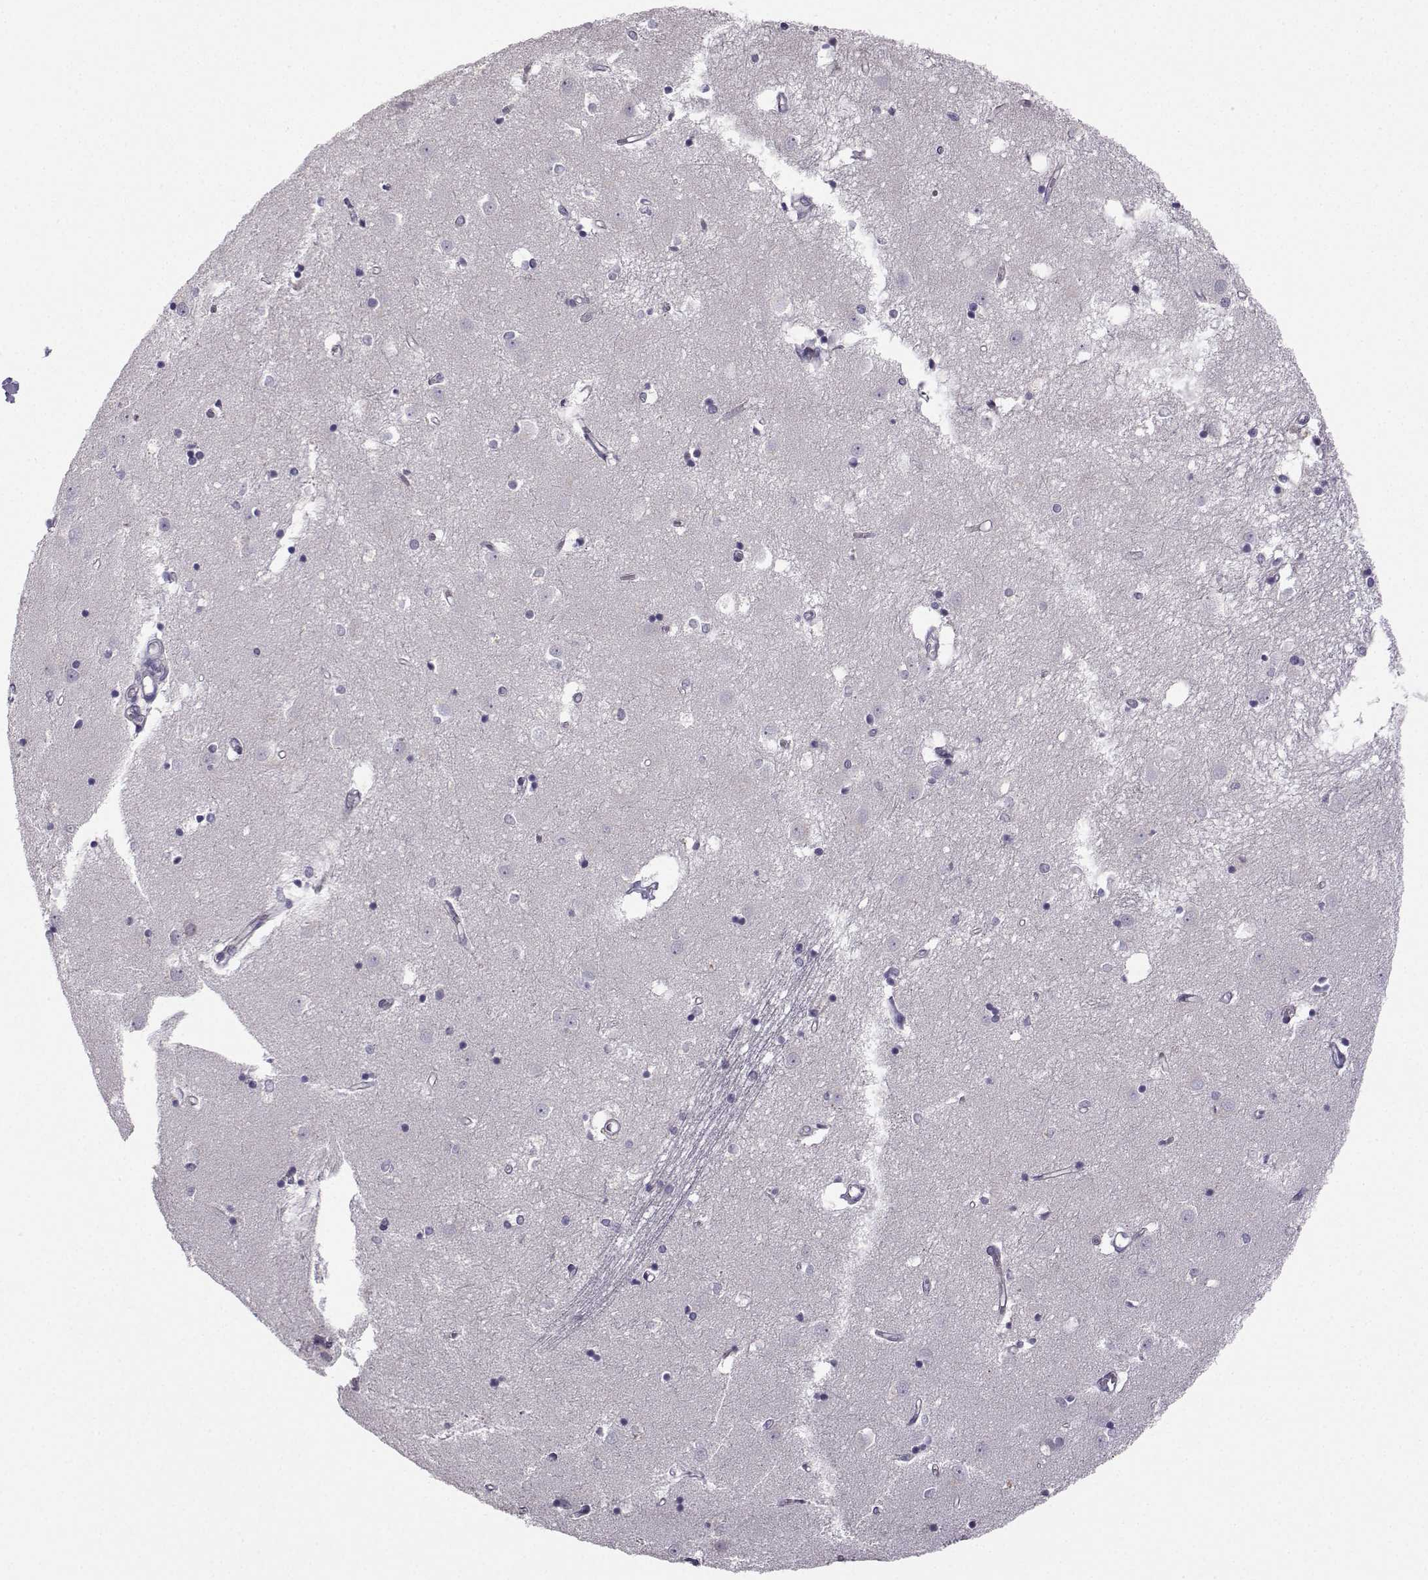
{"staining": {"intensity": "negative", "quantity": "none", "location": "none"}, "tissue": "caudate", "cell_type": "Glial cells", "image_type": "normal", "snomed": [{"axis": "morphology", "description": "Normal tissue, NOS"}, {"axis": "topography", "description": "Lateral ventricle wall"}], "caption": "Photomicrograph shows no significant protein staining in glial cells of unremarkable caudate. (Brightfield microscopy of DAB immunohistochemistry (IHC) at high magnification).", "gene": "FCAMR", "patient": {"sex": "male", "age": 54}}